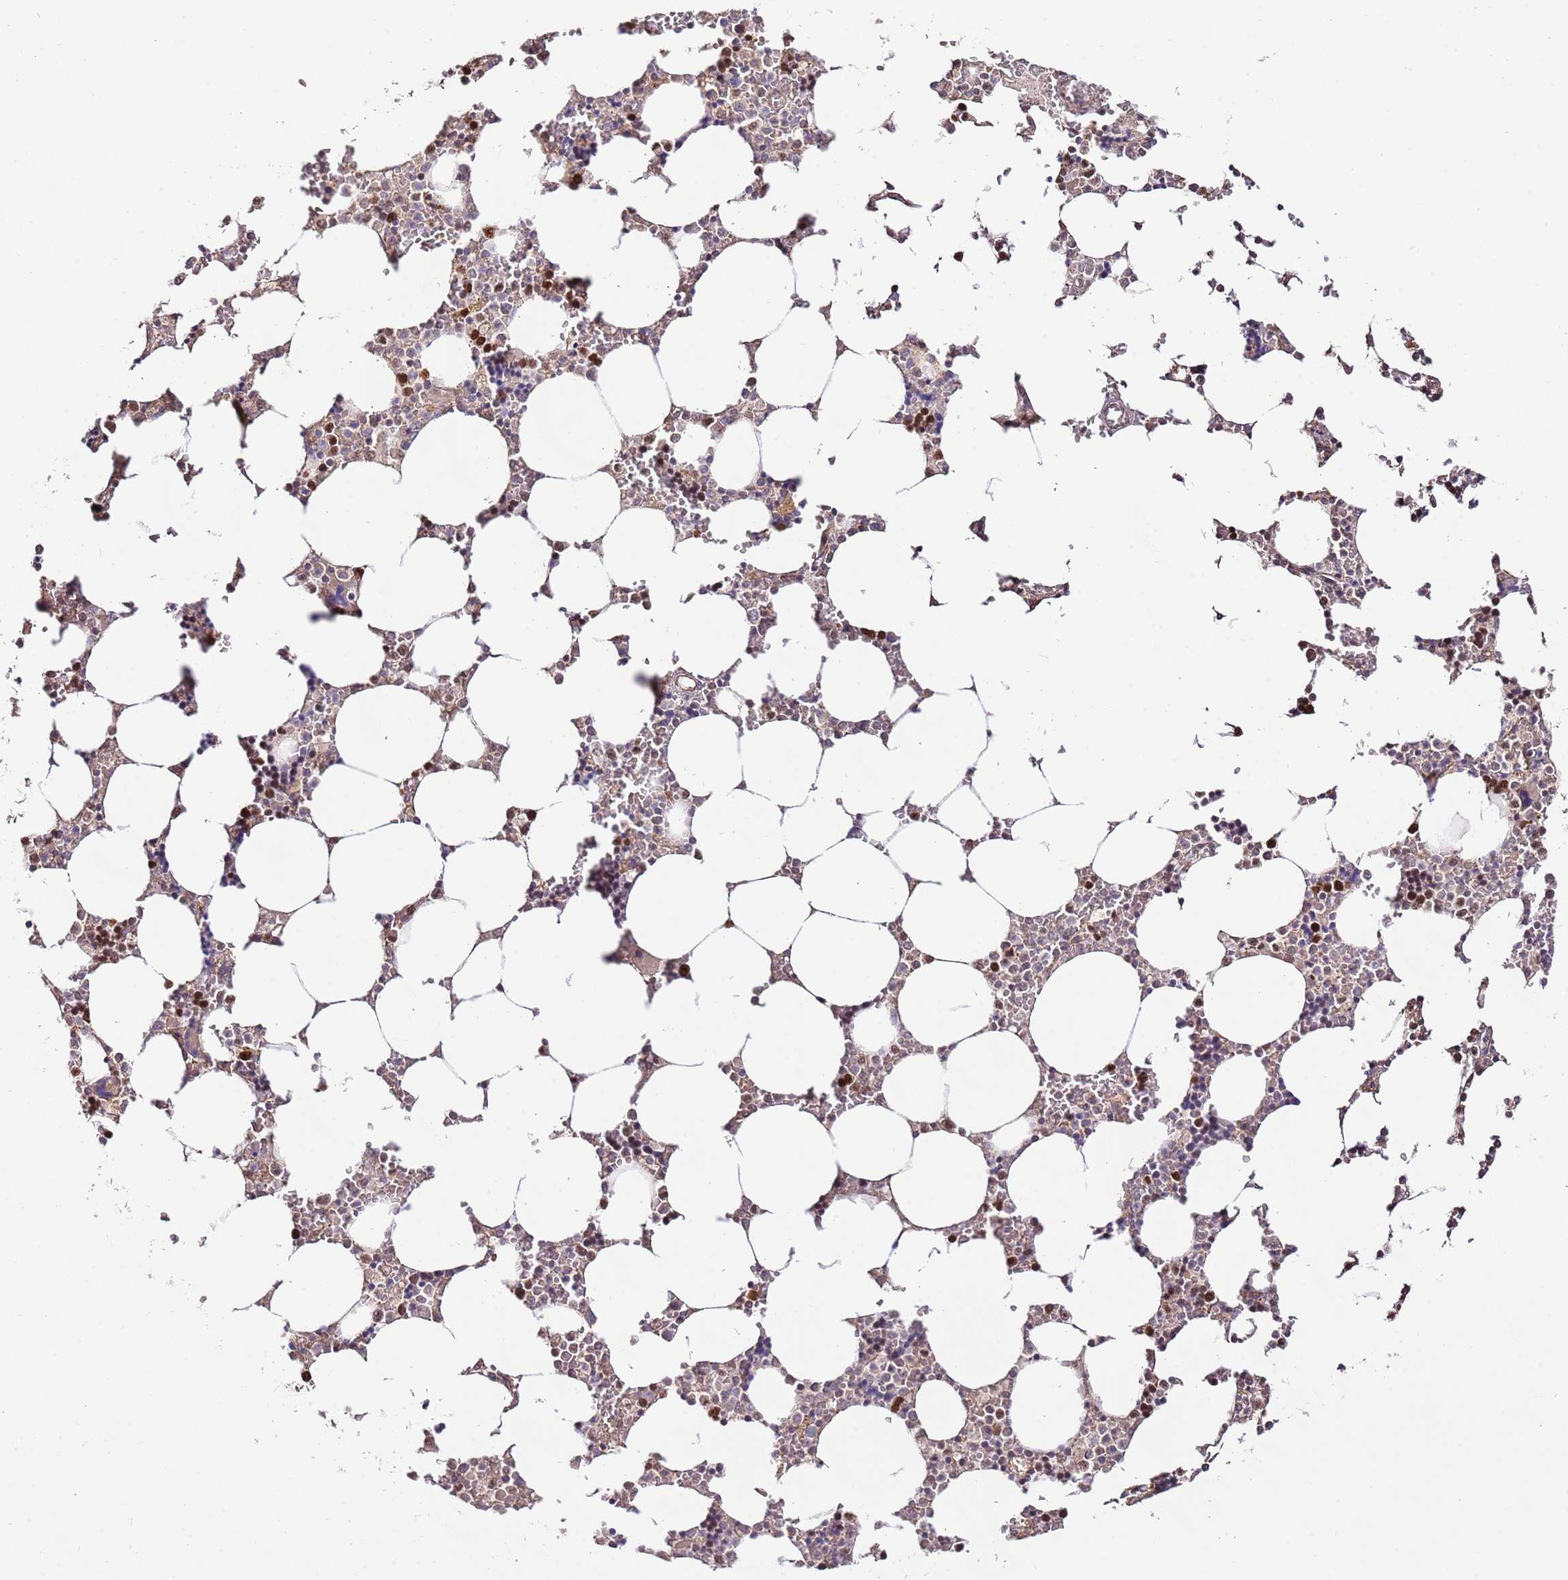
{"staining": {"intensity": "moderate", "quantity": "25%-75%", "location": "nuclear"}, "tissue": "bone marrow", "cell_type": "Hematopoietic cells", "image_type": "normal", "snomed": [{"axis": "morphology", "description": "Normal tissue, NOS"}, {"axis": "topography", "description": "Bone marrow"}], "caption": "Brown immunohistochemical staining in benign bone marrow exhibits moderate nuclear staining in approximately 25%-75% of hematopoietic cells. The staining was performed using DAB (3,3'-diaminobenzidine) to visualize the protein expression in brown, while the nuclei were stained in blue with hematoxylin (Magnification: 20x).", "gene": "RIF1", "patient": {"sex": "male", "age": 64}}